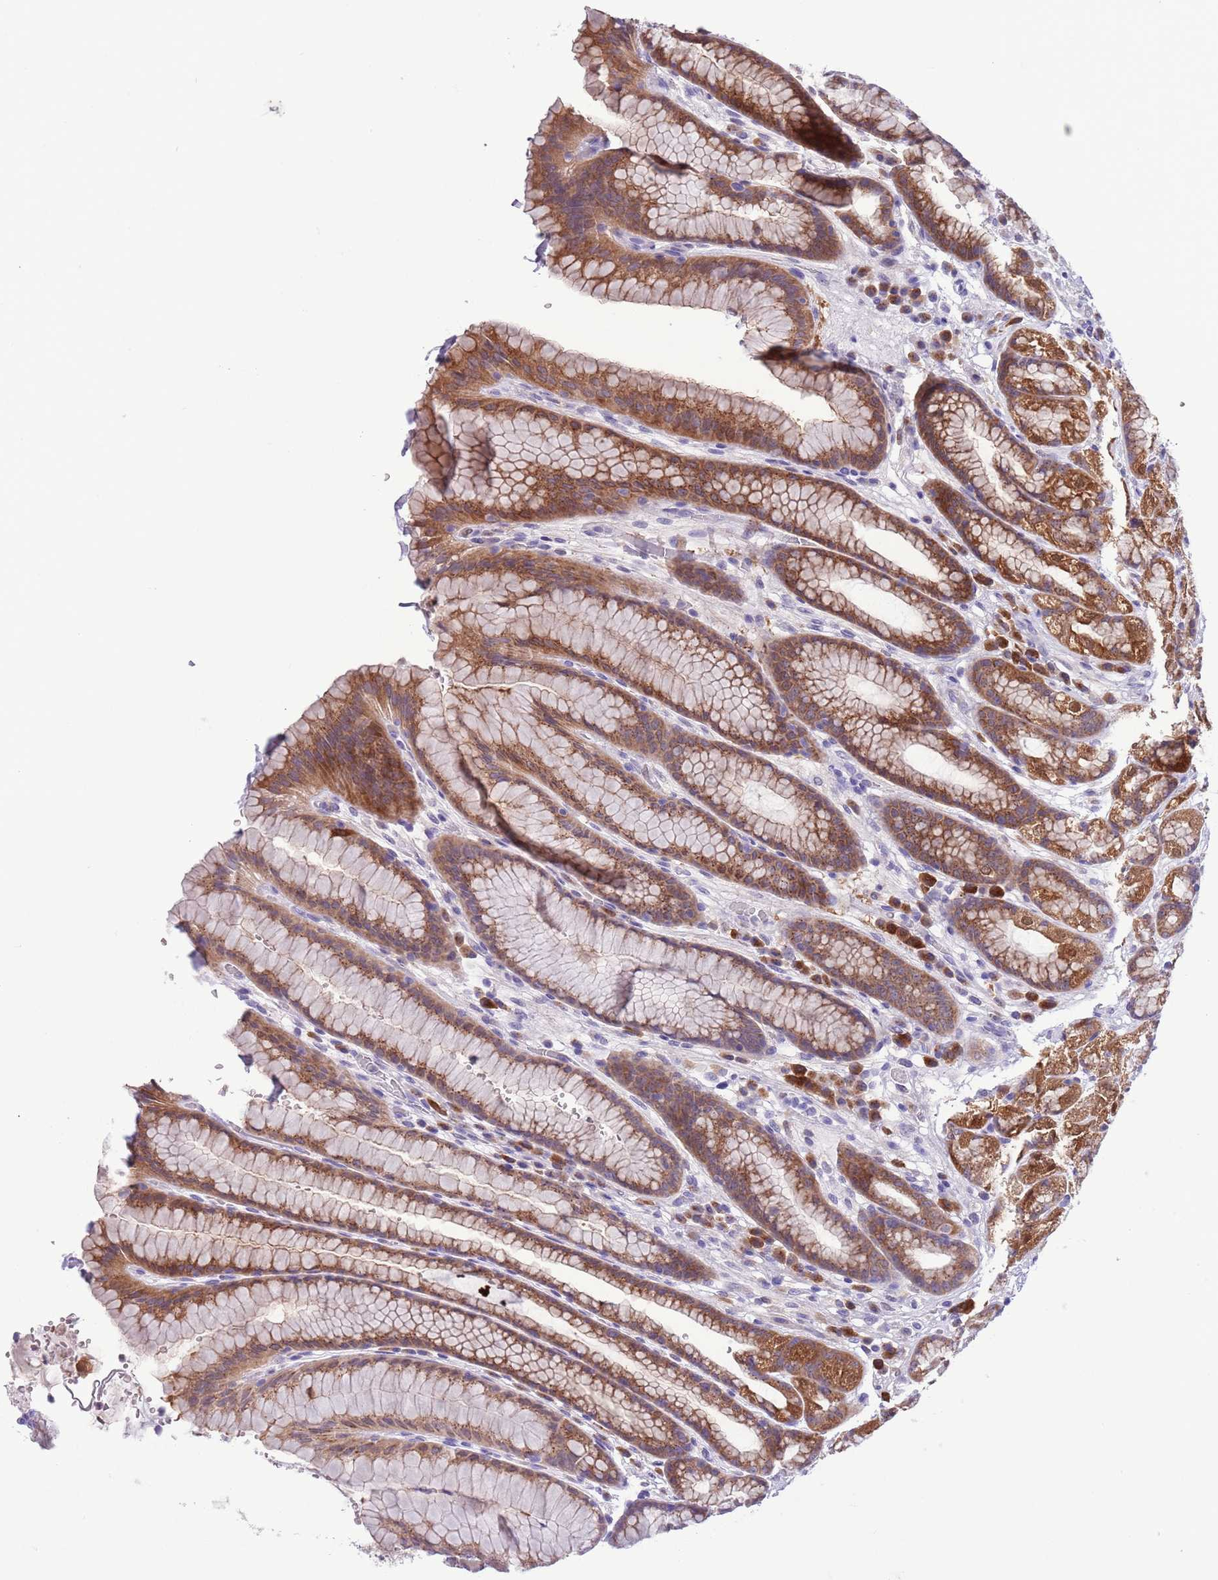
{"staining": {"intensity": "strong", "quantity": ">75%", "location": "cytoplasmic/membranous"}, "tissue": "stomach", "cell_type": "Glandular cells", "image_type": "normal", "snomed": [{"axis": "morphology", "description": "Normal tissue, NOS"}, {"axis": "morphology", "description": "Adenocarcinoma, NOS"}, {"axis": "topography", "description": "Stomach"}], "caption": "Unremarkable stomach reveals strong cytoplasmic/membranous expression in approximately >75% of glandular cells (brown staining indicates protein expression, while blue staining denotes nuclei)..", "gene": "PFKFB2", "patient": {"sex": "male", "age": 57}}